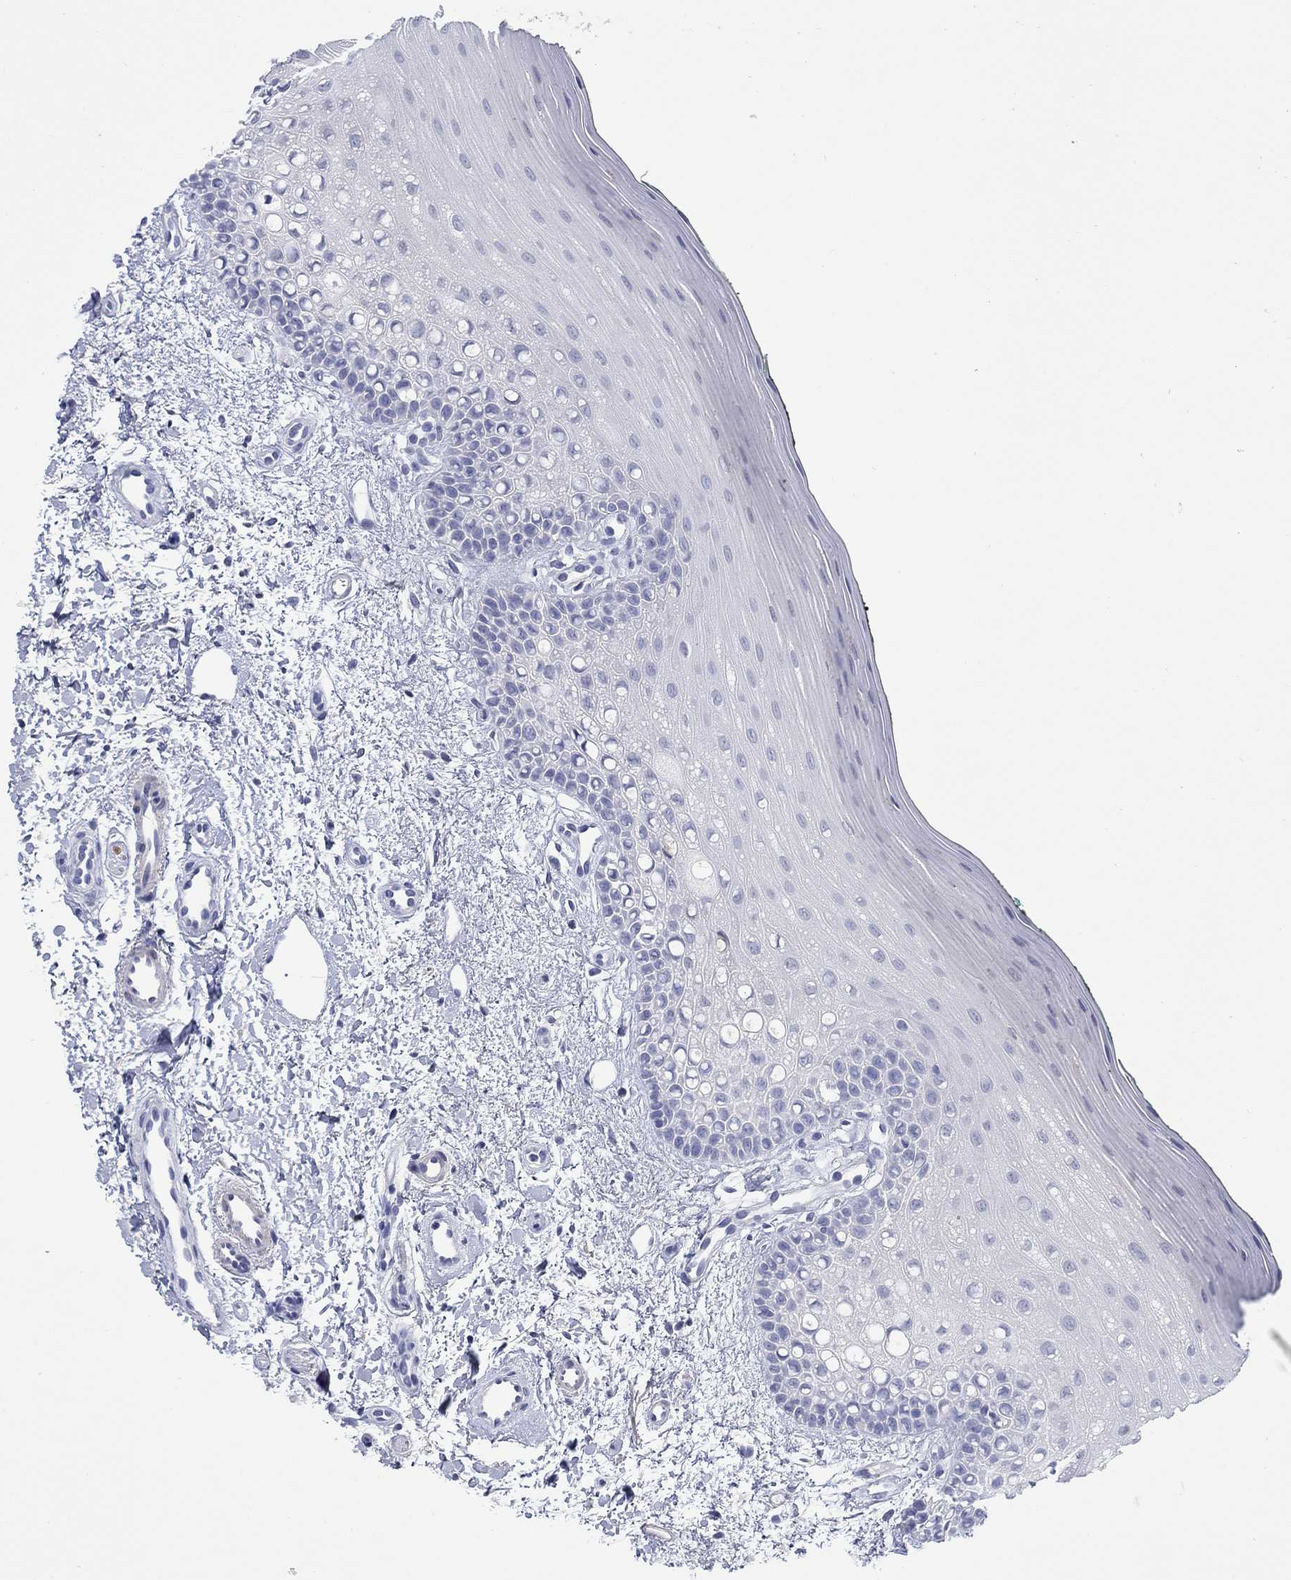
{"staining": {"intensity": "negative", "quantity": "none", "location": "none"}, "tissue": "oral mucosa", "cell_type": "Squamous epithelial cells", "image_type": "normal", "snomed": [{"axis": "morphology", "description": "Normal tissue, NOS"}, {"axis": "topography", "description": "Oral tissue"}], "caption": "IHC of unremarkable oral mucosa displays no staining in squamous epithelial cells.", "gene": "PTPRZ1", "patient": {"sex": "female", "age": 78}}